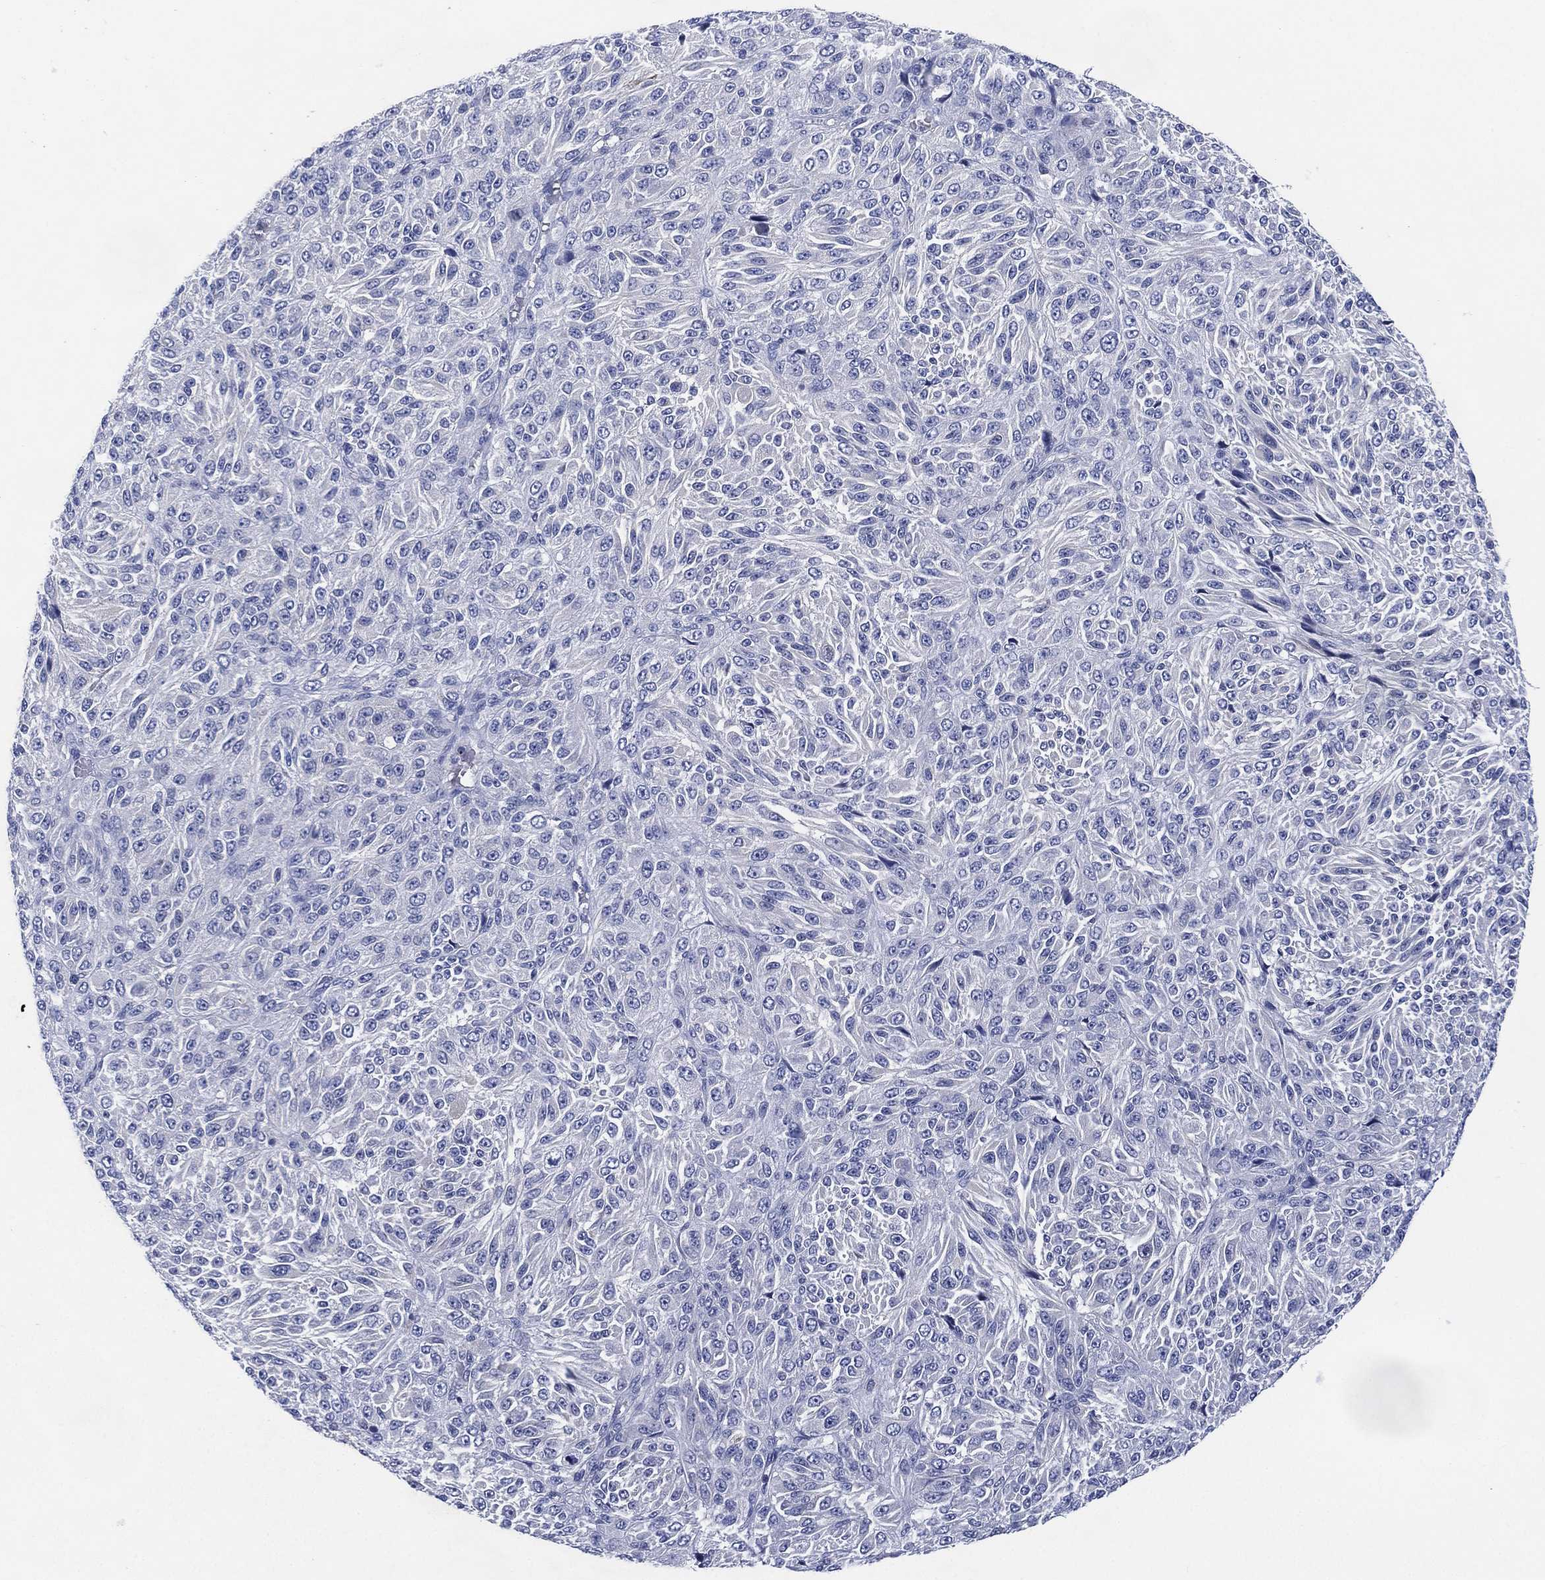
{"staining": {"intensity": "negative", "quantity": "none", "location": "none"}, "tissue": "melanoma", "cell_type": "Tumor cells", "image_type": "cancer", "snomed": [{"axis": "morphology", "description": "Malignant melanoma, Metastatic site"}, {"axis": "topography", "description": "Brain"}], "caption": "Immunohistochemistry histopathology image of neoplastic tissue: human malignant melanoma (metastatic site) stained with DAB (3,3'-diaminobenzidine) displays no significant protein staining in tumor cells. (DAB immunohistochemistry with hematoxylin counter stain).", "gene": "CHRNA3", "patient": {"sex": "female", "age": 56}}